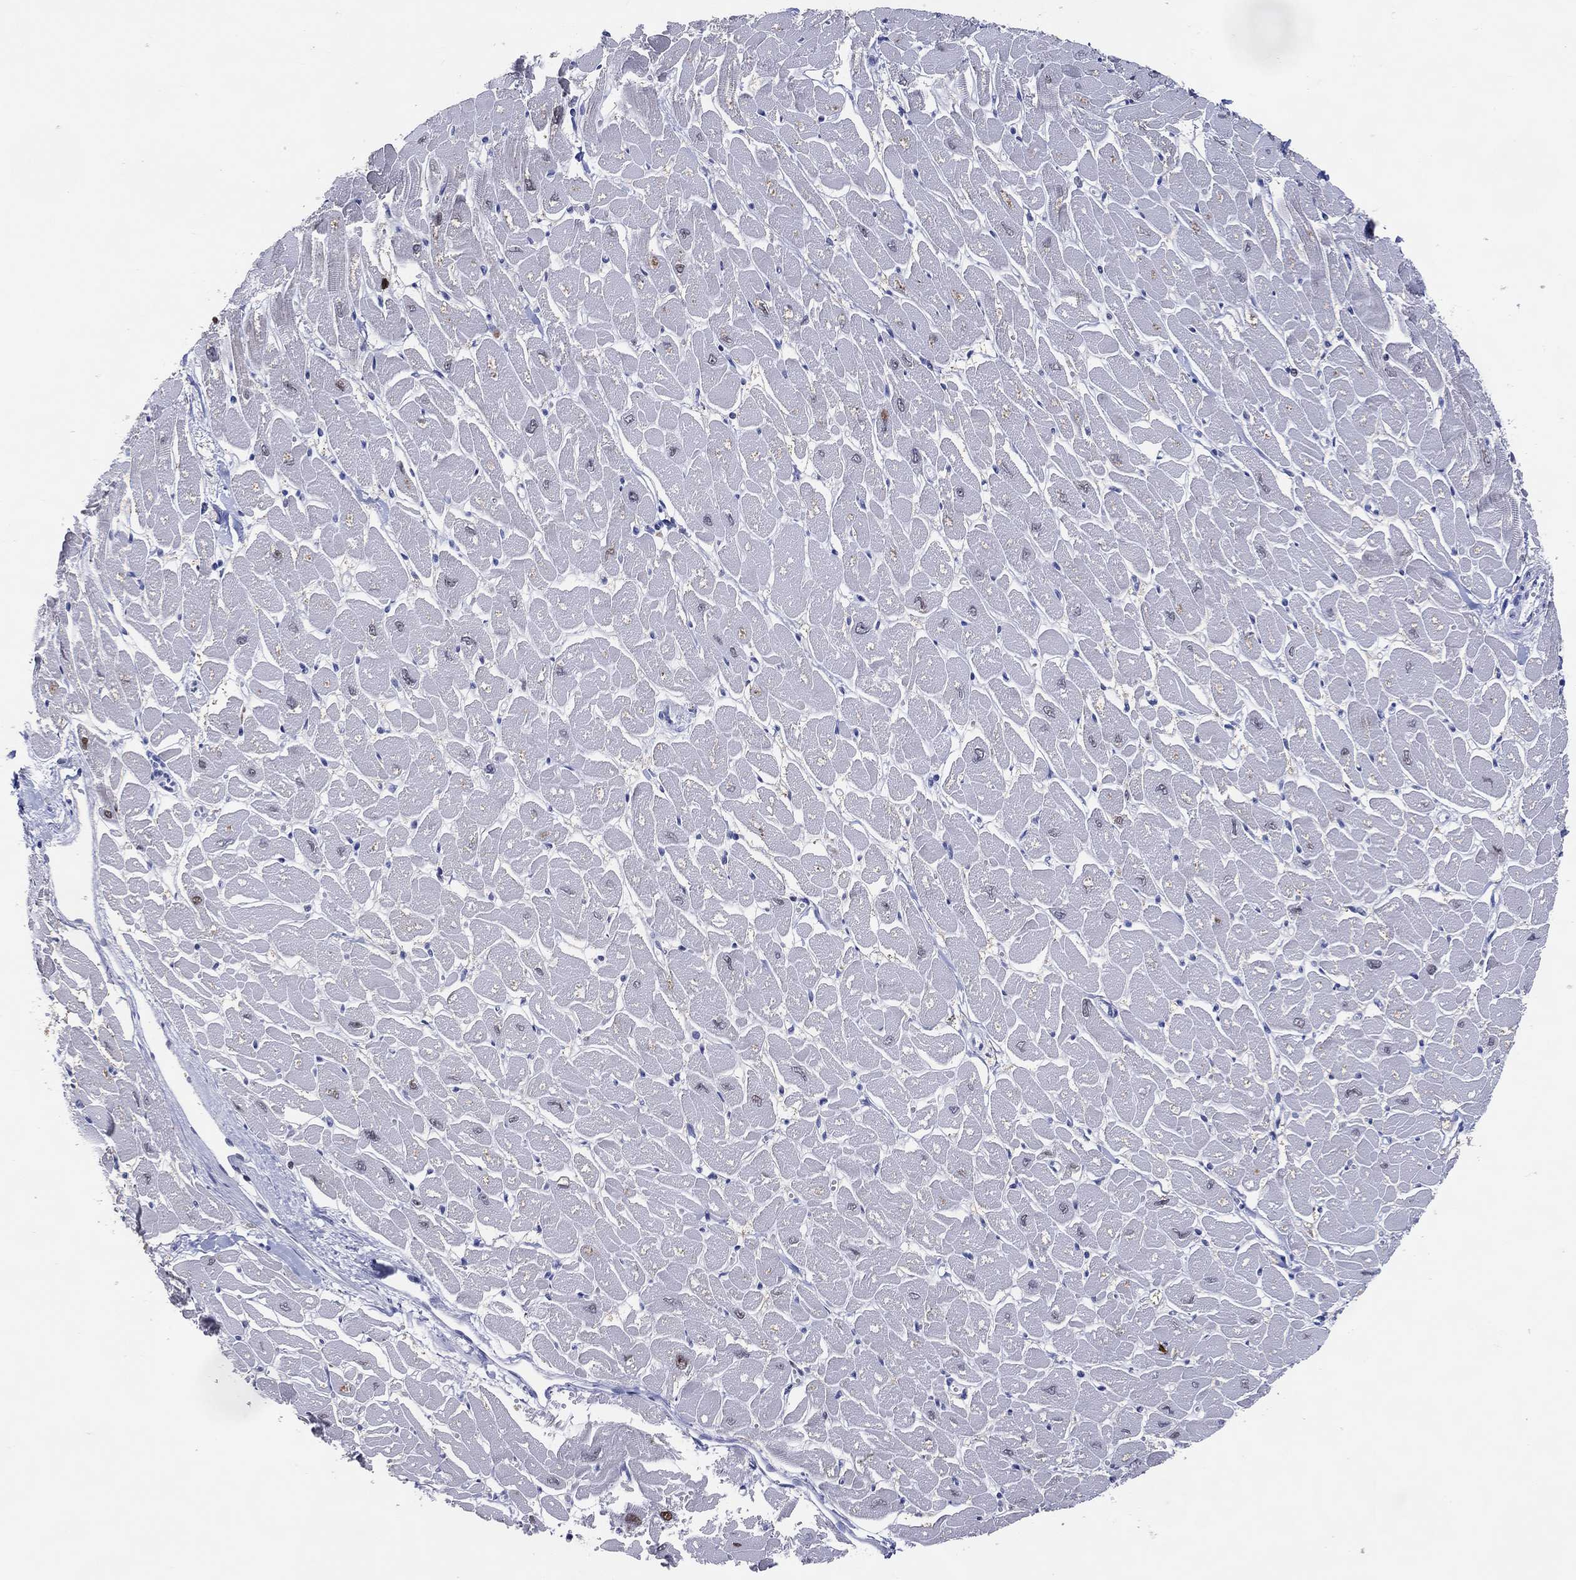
{"staining": {"intensity": "negative", "quantity": "none", "location": "none"}, "tissue": "heart muscle", "cell_type": "Cardiomyocytes", "image_type": "normal", "snomed": [{"axis": "morphology", "description": "Normal tissue, NOS"}, {"axis": "topography", "description": "Heart"}], "caption": "DAB (3,3'-diaminobenzidine) immunohistochemical staining of unremarkable heart muscle demonstrates no significant positivity in cardiomyocytes. Nuclei are stained in blue.", "gene": "CFAP58", "patient": {"sex": "male", "age": 57}}